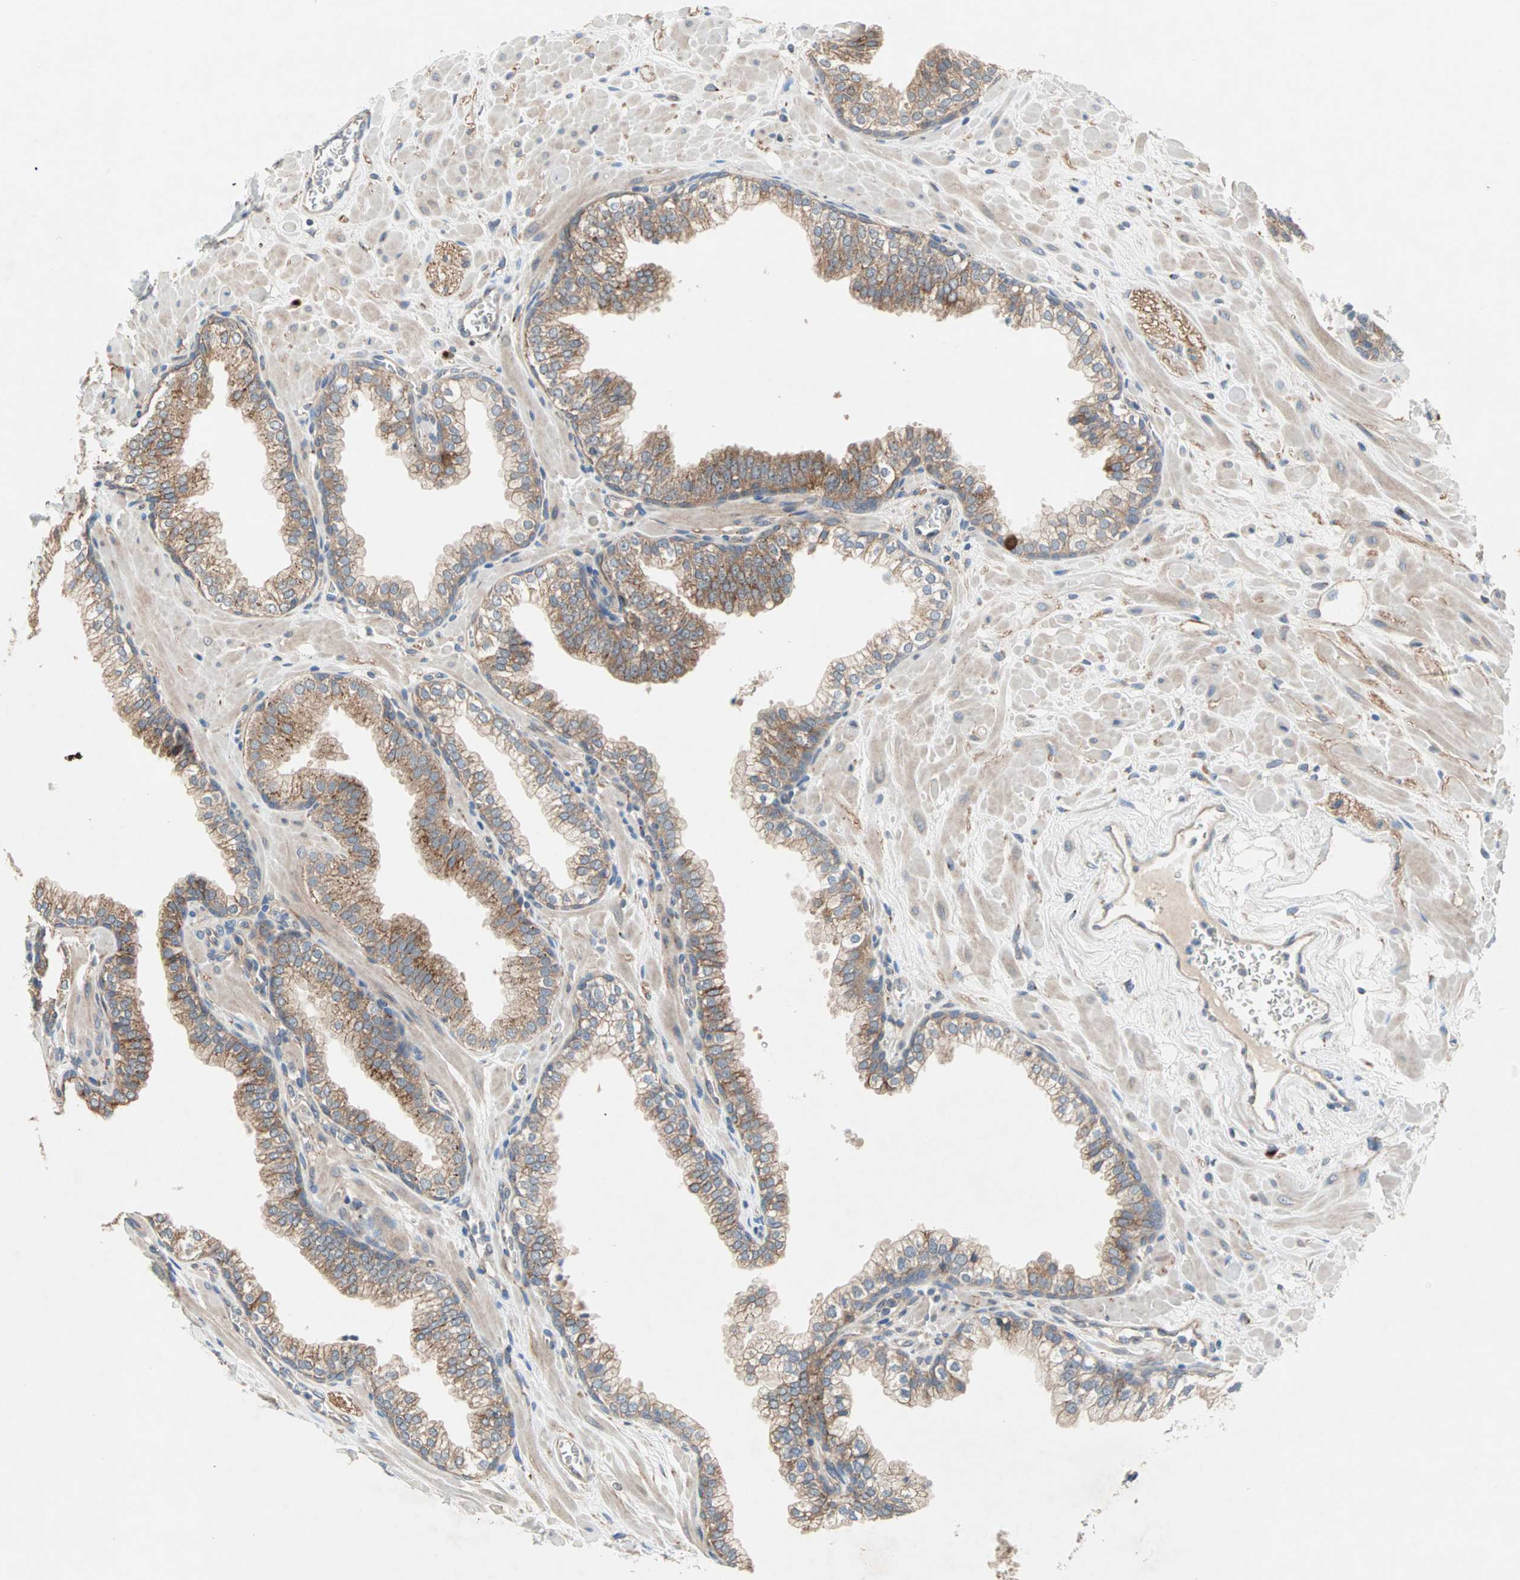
{"staining": {"intensity": "moderate", "quantity": ">75%", "location": "cytoplasmic/membranous"}, "tissue": "prostate", "cell_type": "Glandular cells", "image_type": "normal", "snomed": [{"axis": "morphology", "description": "Normal tissue, NOS"}, {"axis": "topography", "description": "Prostate"}], "caption": "Protein expression analysis of unremarkable prostate shows moderate cytoplasmic/membranous positivity in about >75% of glandular cells. The staining was performed using DAB (3,3'-diaminobenzidine) to visualize the protein expression in brown, while the nuclei were stained in blue with hematoxylin (Magnification: 20x).", "gene": "PDE8A", "patient": {"sex": "male", "age": 60}}